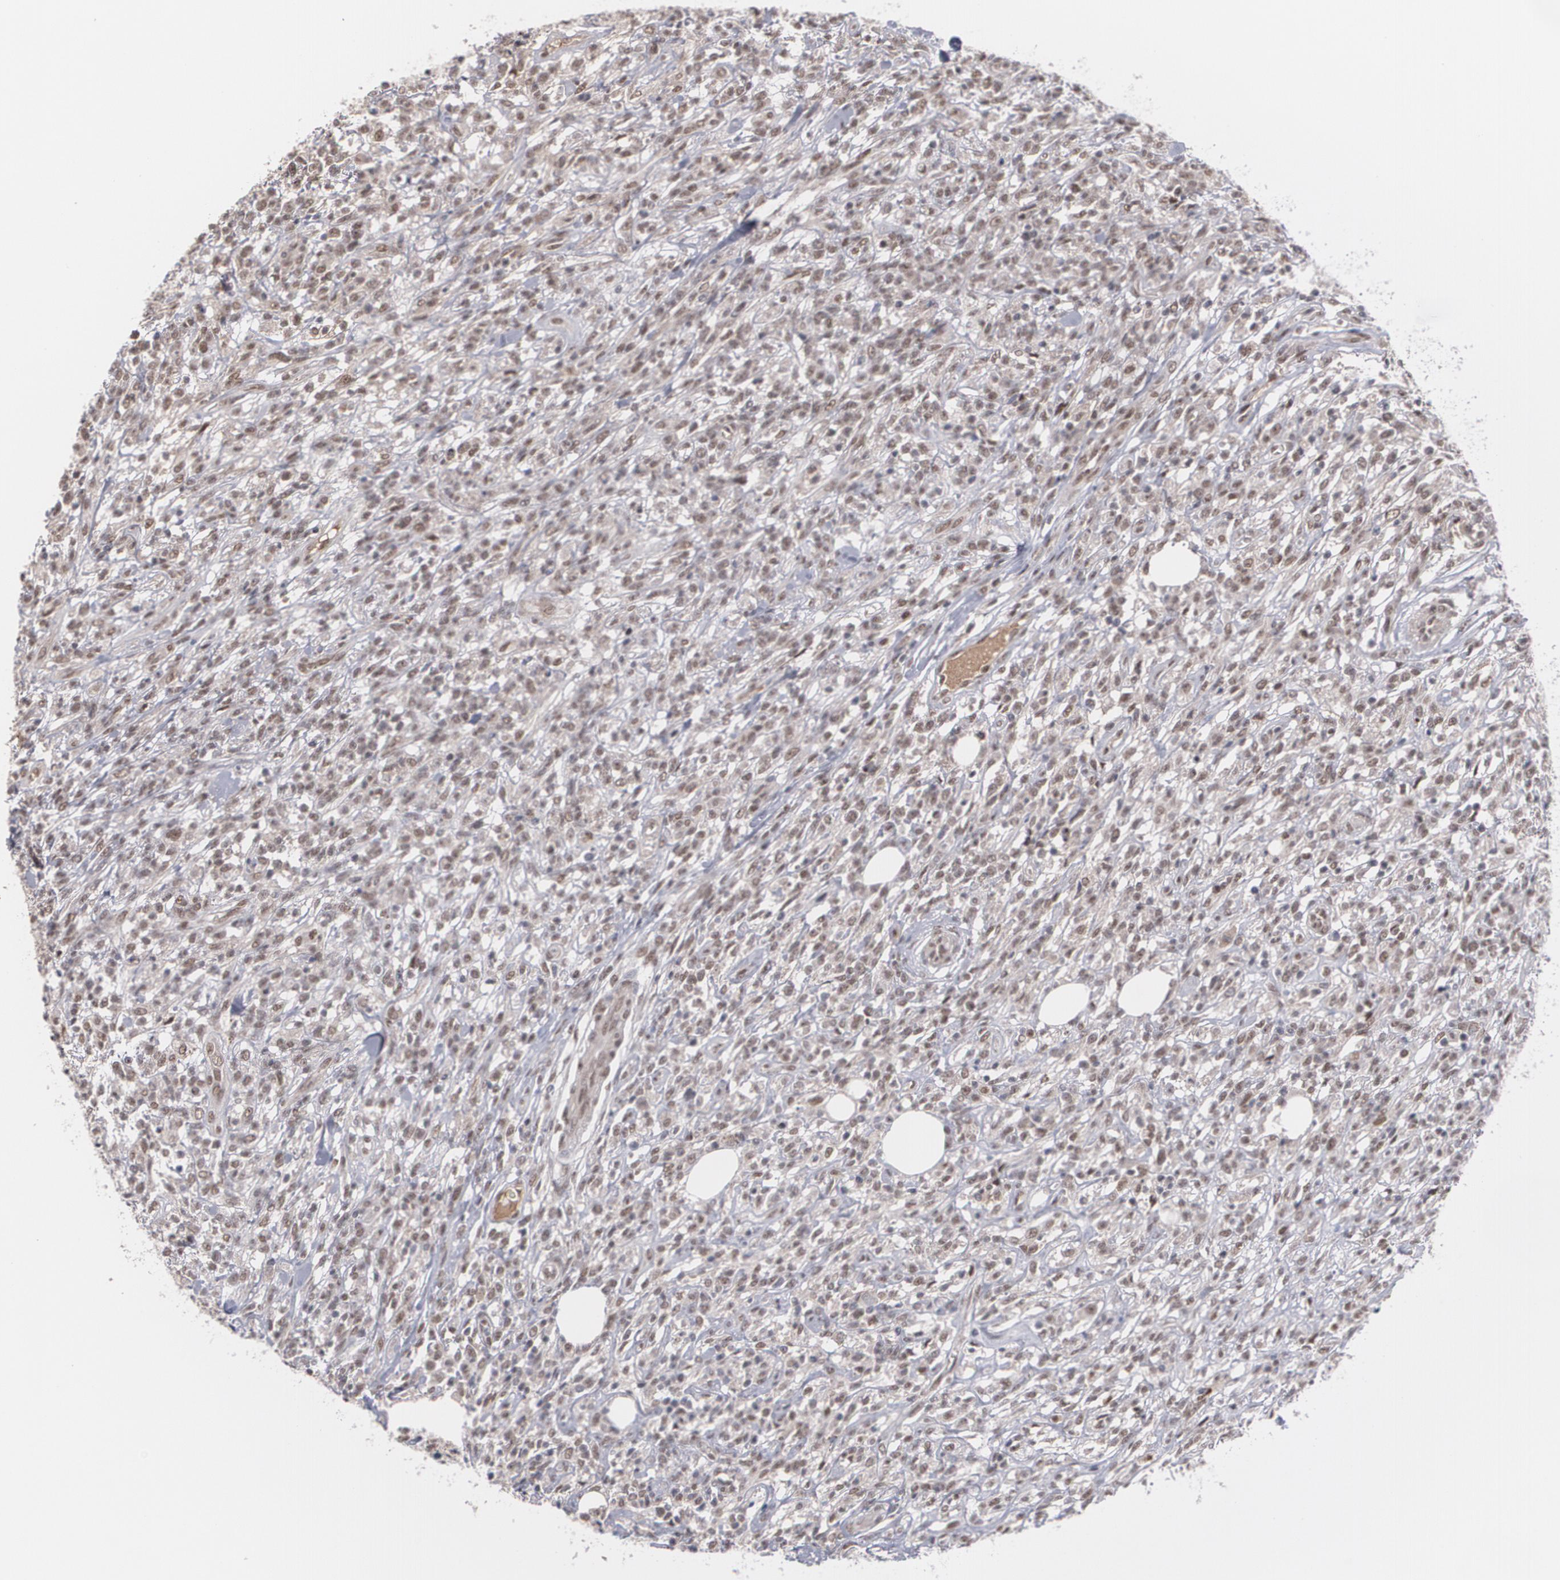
{"staining": {"intensity": "weak", "quantity": "25%-75%", "location": "nuclear"}, "tissue": "lymphoma", "cell_type": "Tumor cells", "image_type": "cancer", "snomed": [{"axis": "morphology", "description": "Malignant lymphoma, non-Hodgkin's type, High grade"}, {"axis": "topography", "description": "Lymph node"}], "caption": "Immunohistochemistry histopathology image of human lymphoma stained for a protein (brown), which demonstrates low levels of weak nuclear positivity in about 25%-75% of tumor cells.", "gene": "ZNF234", "patient": {"sex": "female", "age": 73}}